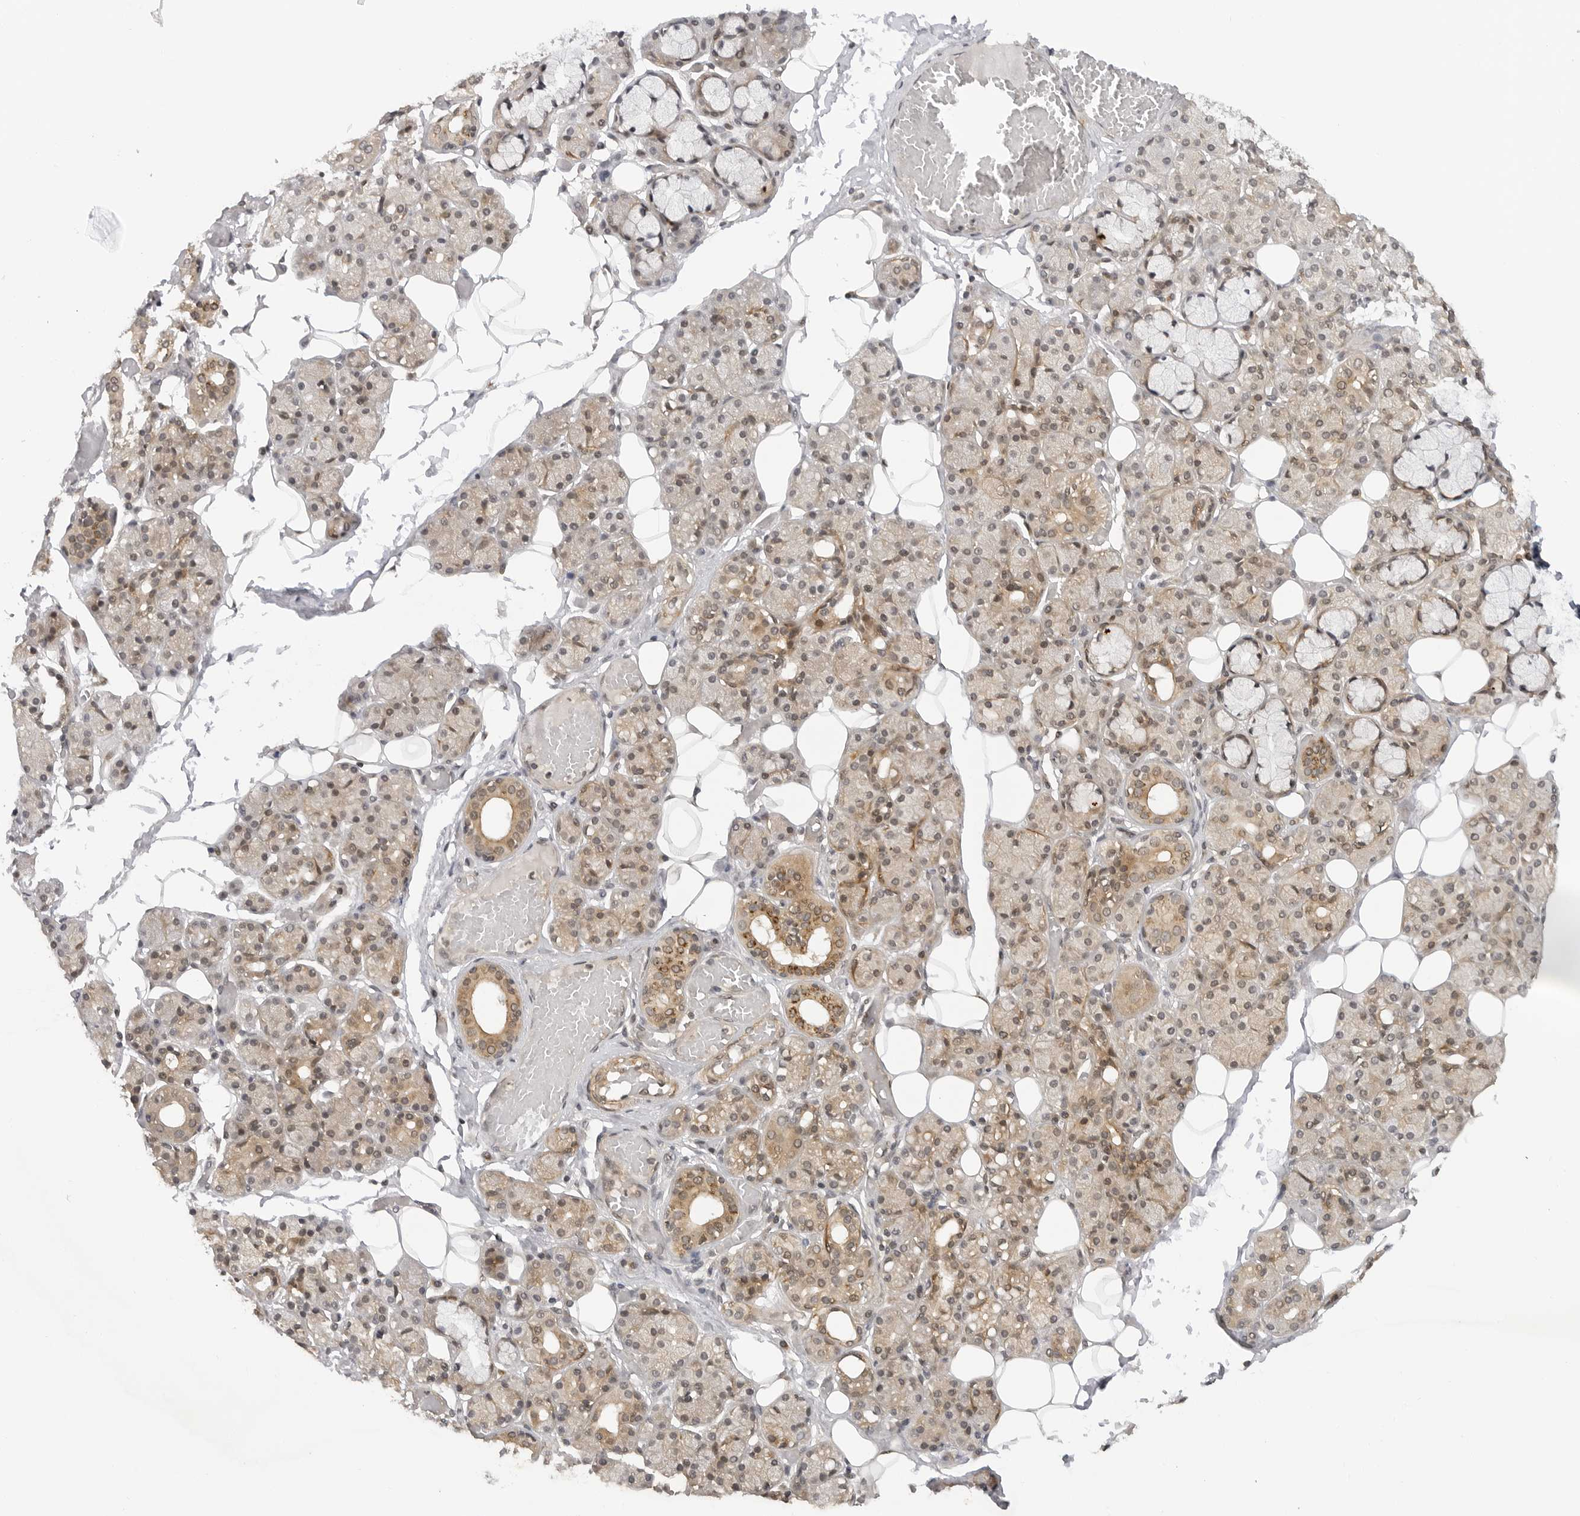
{"staining": {"intensity": "moderate", "quantity": "25%-75%", "location": "cytoplasmic/membranous,nuclear"}, "tissue": "salivary gland", "cell_type": "Glandular cells", "image_type": "normal", "snomed": [{"axis": "morphology", "description": "Normal tissue, NOS"}, {"axis": "topography", "description": "Salivary gland"}], "caption": "Protein staining of unremarkable salivary gland shows moderate cytoplasmic/membranous,nuclear expression in about 25%-75% of glandular cells.", "gene": "MAP2K5", "patient": {"sex": "male", "age": 63}}